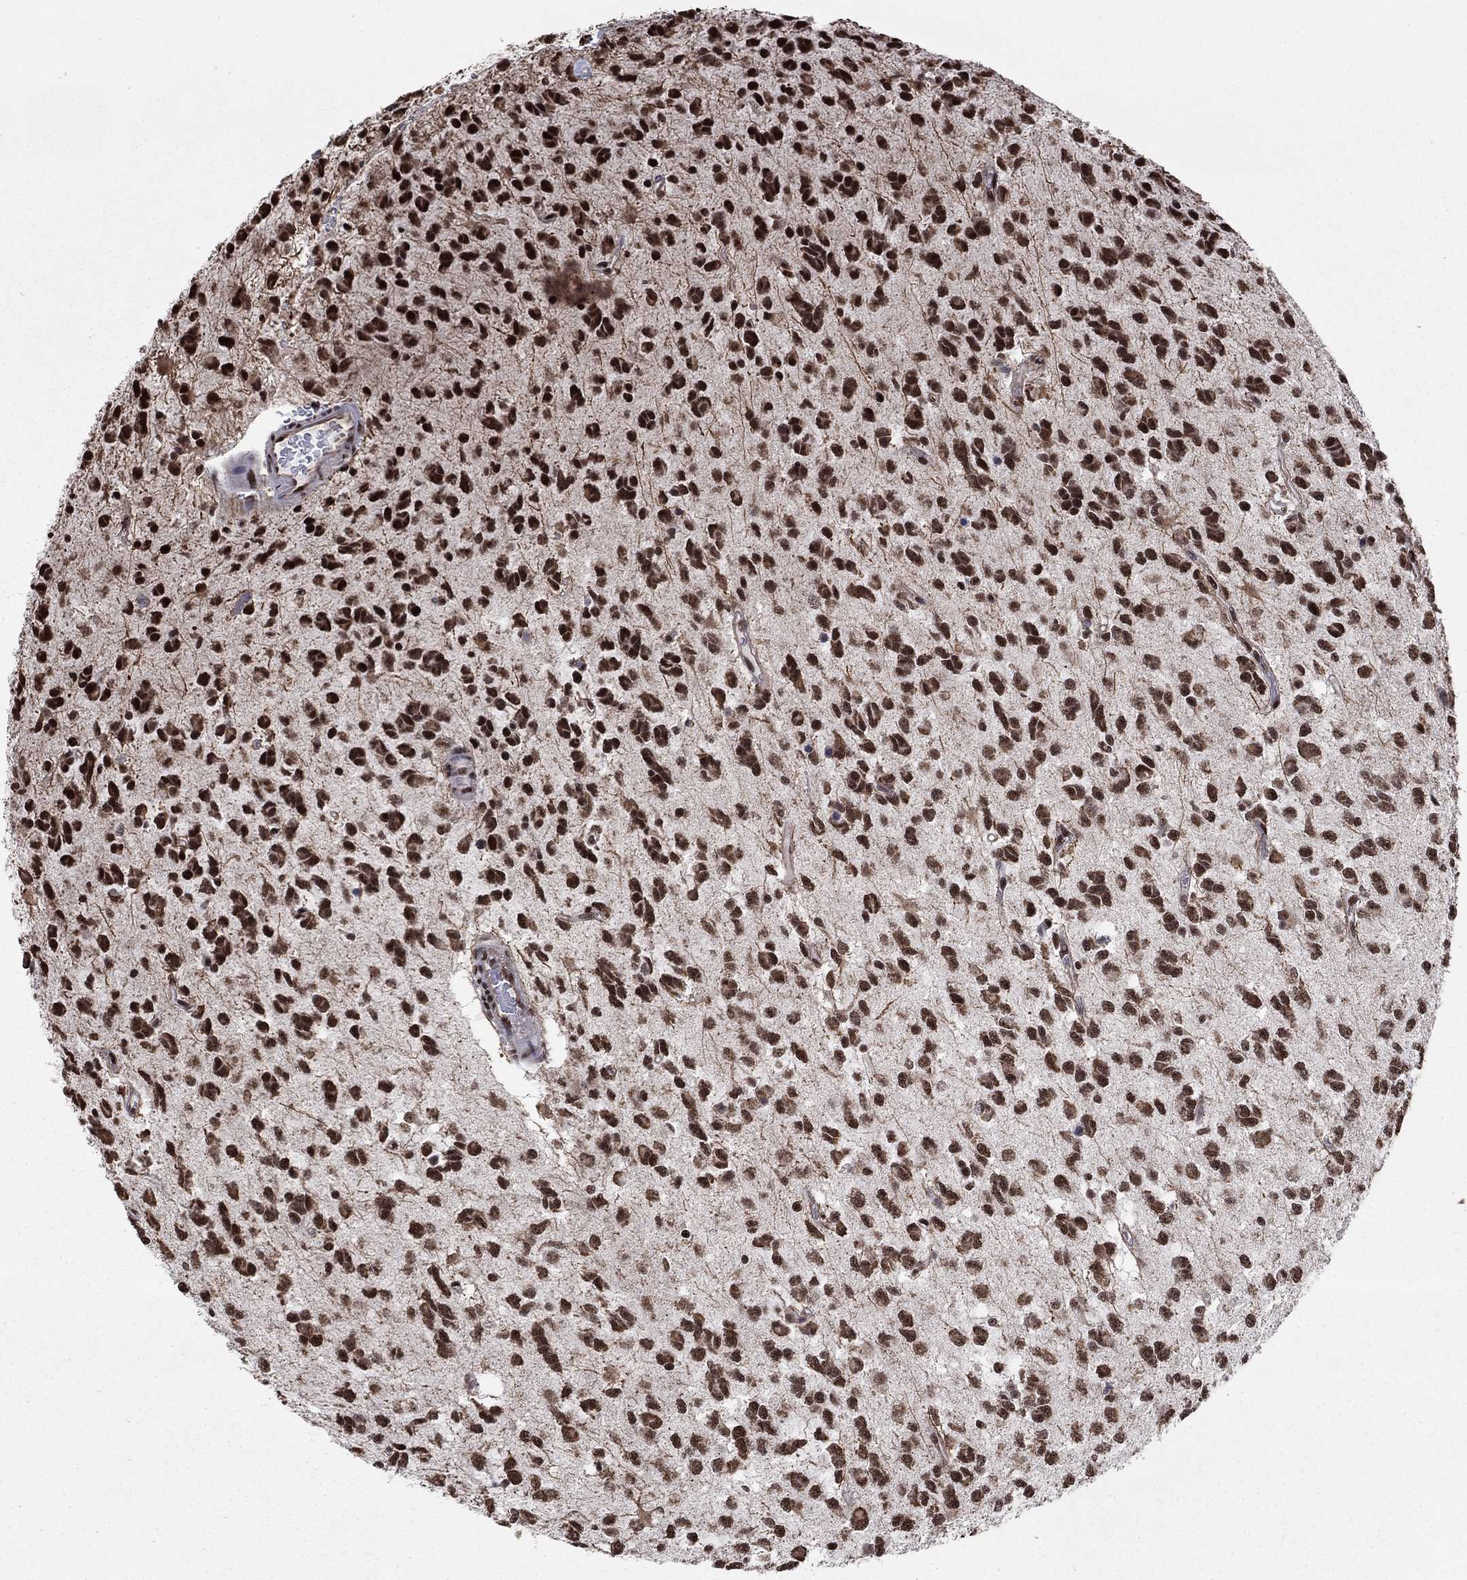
{"staining": {"intensity": "strong", "quantity": ">75%", "location": "cytoplasmic/membranous"}, "tissue": "glioma", "cell_type": "Tumor cells", "image_type": "cancer", "snomed": [{"axis": "morphology", "description": "Glioma, malignant, Low grade"}, {"axis": "topography", "description": "Brain"}], "caption": "The image exhibits a brown stain indicating the presence of a protein in the cytoplasmic/membranous of tumor cells in glioma.", "gene": "N4BP2", "patient": {"sex": "female", "age": 45}}